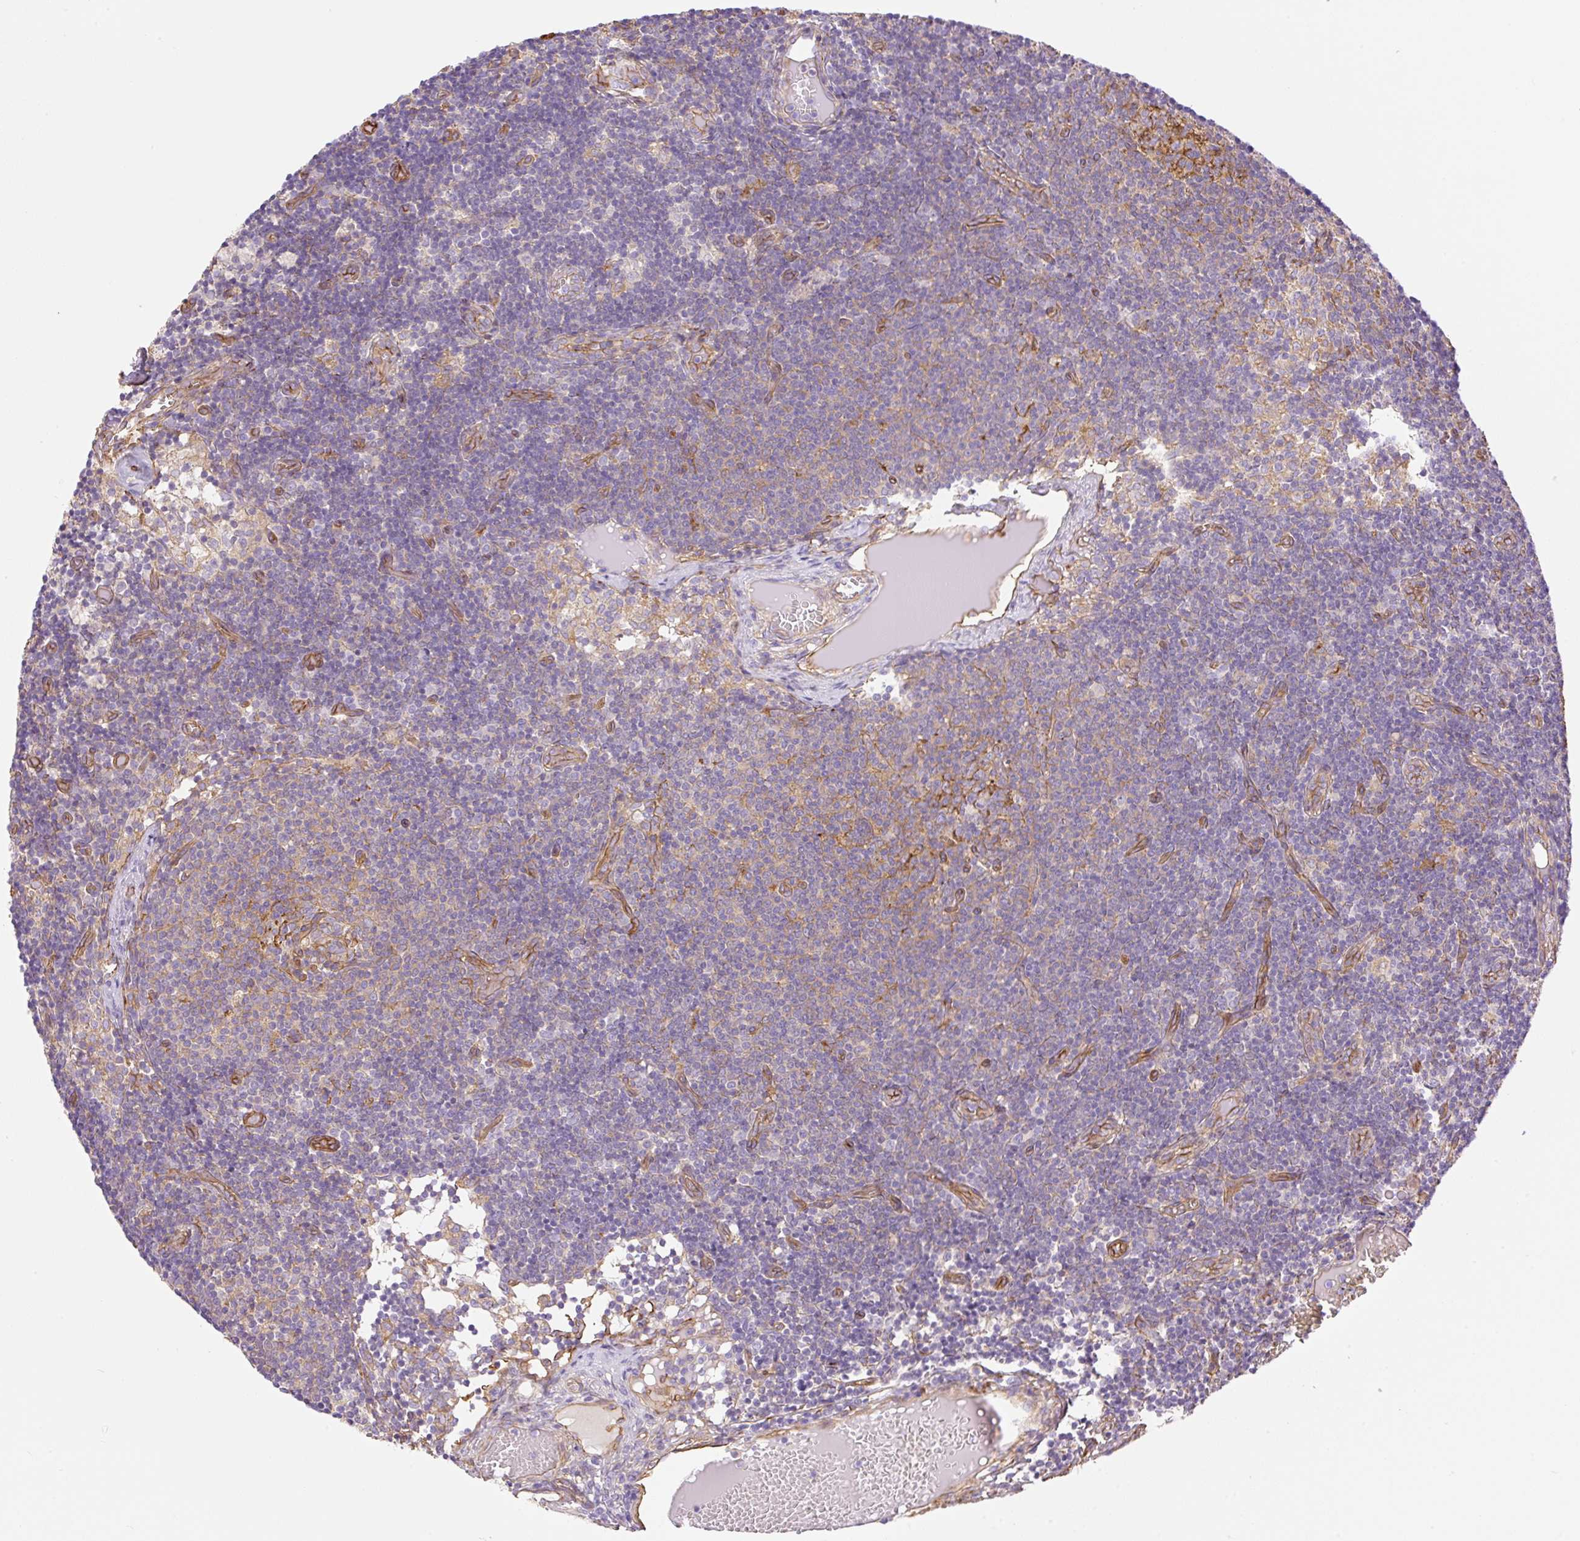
{"staining": {"intensity": "moderate", "quantity": "25%-75%", "location": "cytoplasmic/membranous"}, "tissue": "lymph node", "cell_type": "Germinal center cells", "image_type": "normal", "snomed": [{"axis": "morphology", "description": "Normal tissue, NOS"}, {"axis": "topography", "description": "Lymph node"}], "caption": "Benign lymph node exhibits moderate cytoplasmic/membranous expression in approximately 25%-75% of germinal center cells, visualized by immunohistochemistry.", "gene": "EHD1", "patient": {"sex": "female", "age": 31}}